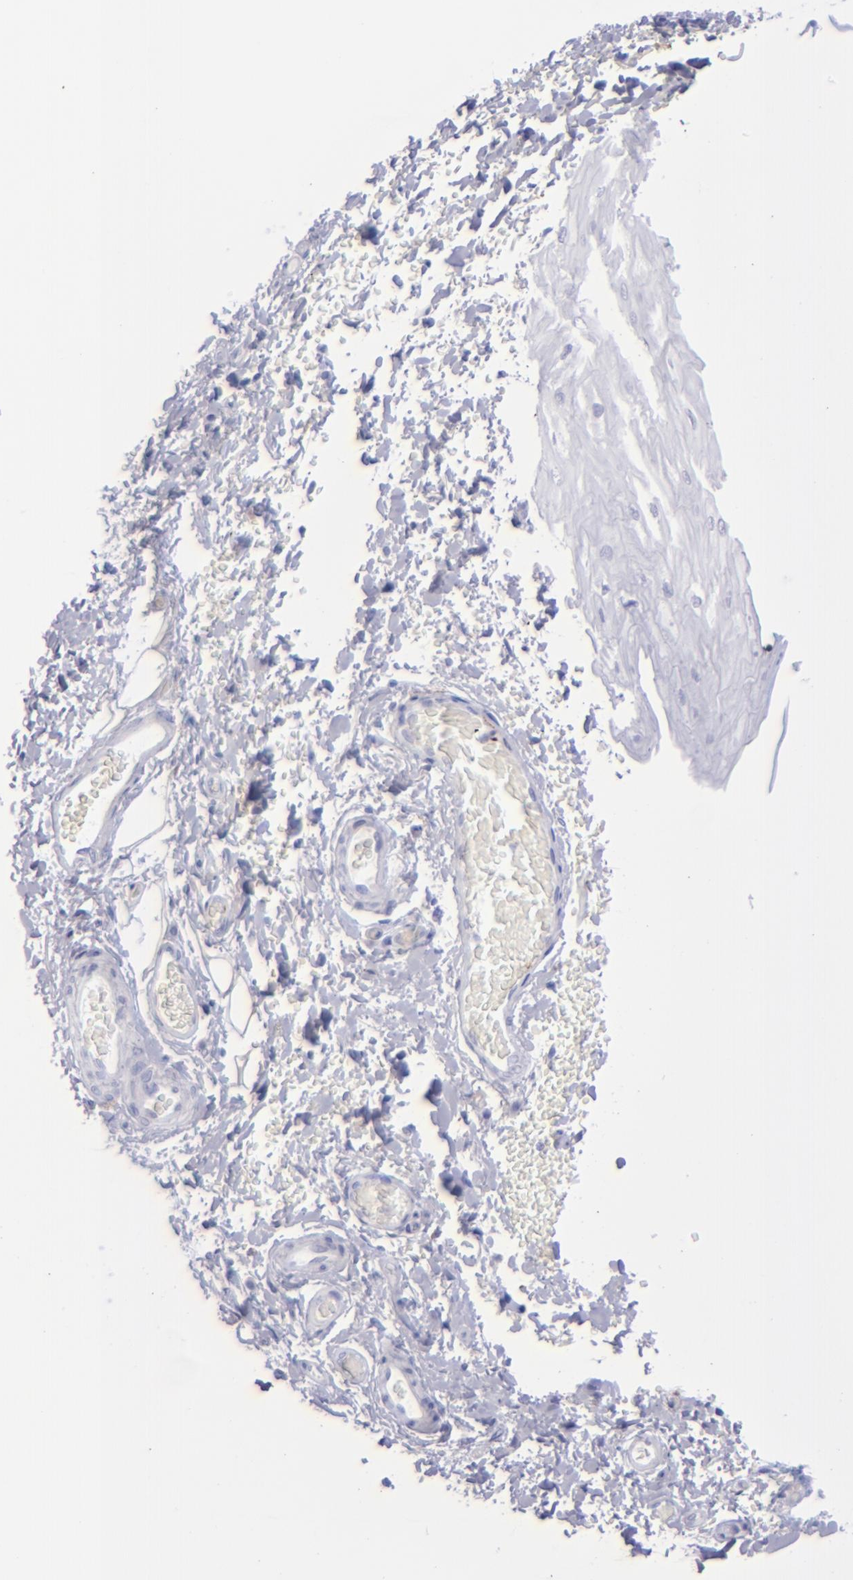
{"staining": {"intensity": "negative", "quantity": "none", "location": "none"}, "tissue": "esophagus", "cell_type": "Squamous epithelial cells", "image_type": "normal", "snomed": [{"axis": "morphology", "description": "Normal tissue, NOS"}, {"axis": "topography", "description": "Esophagus"}], "caption": "Immunohistochemistry (IHC) histopathology image of unremarkable esophagus: esophagus stained with DAB reveals no significant protein positivity in squamous epithelial cells.", "gene": "SELPLG", "patient": {"sex": "male", "age": 62}}